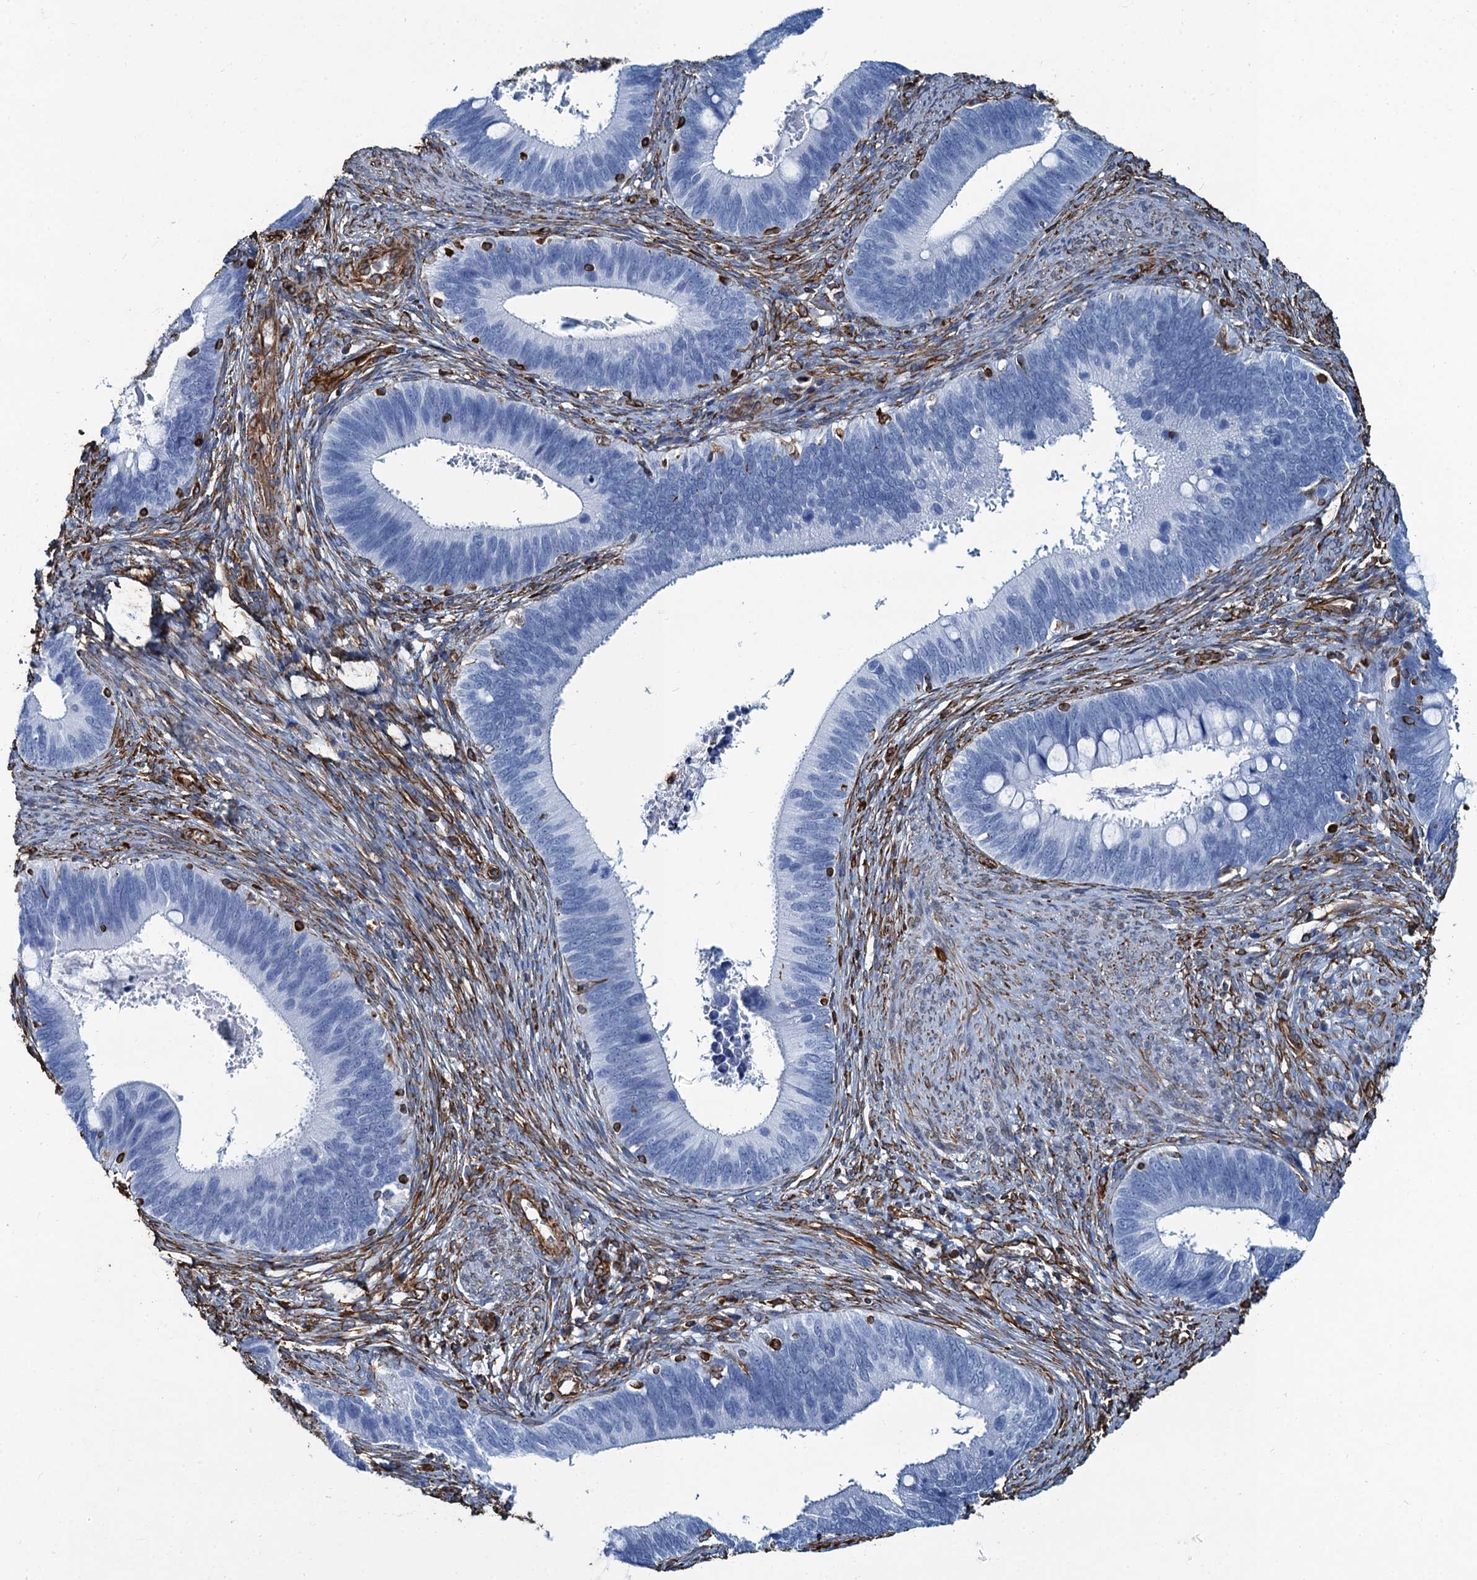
{"staining": {"intensity": "negative", "quantity": "none", "location": "none"}, "tissue": "cervical cancer", "cell_type": "Tumor cells", "image_type": "cancer", "snomed": [{"axis": "morphology", "description": "Adenocarcinoma, NOS"}, {"axis": "topography", "description": "Cervix"}], "caption": "Protein analysis of cervical cancer (adenocarcinoma) reveals no significant positivity in tumor cells.", "gene": "PGM2", "patient": {"sex": "female", "age": 42}}